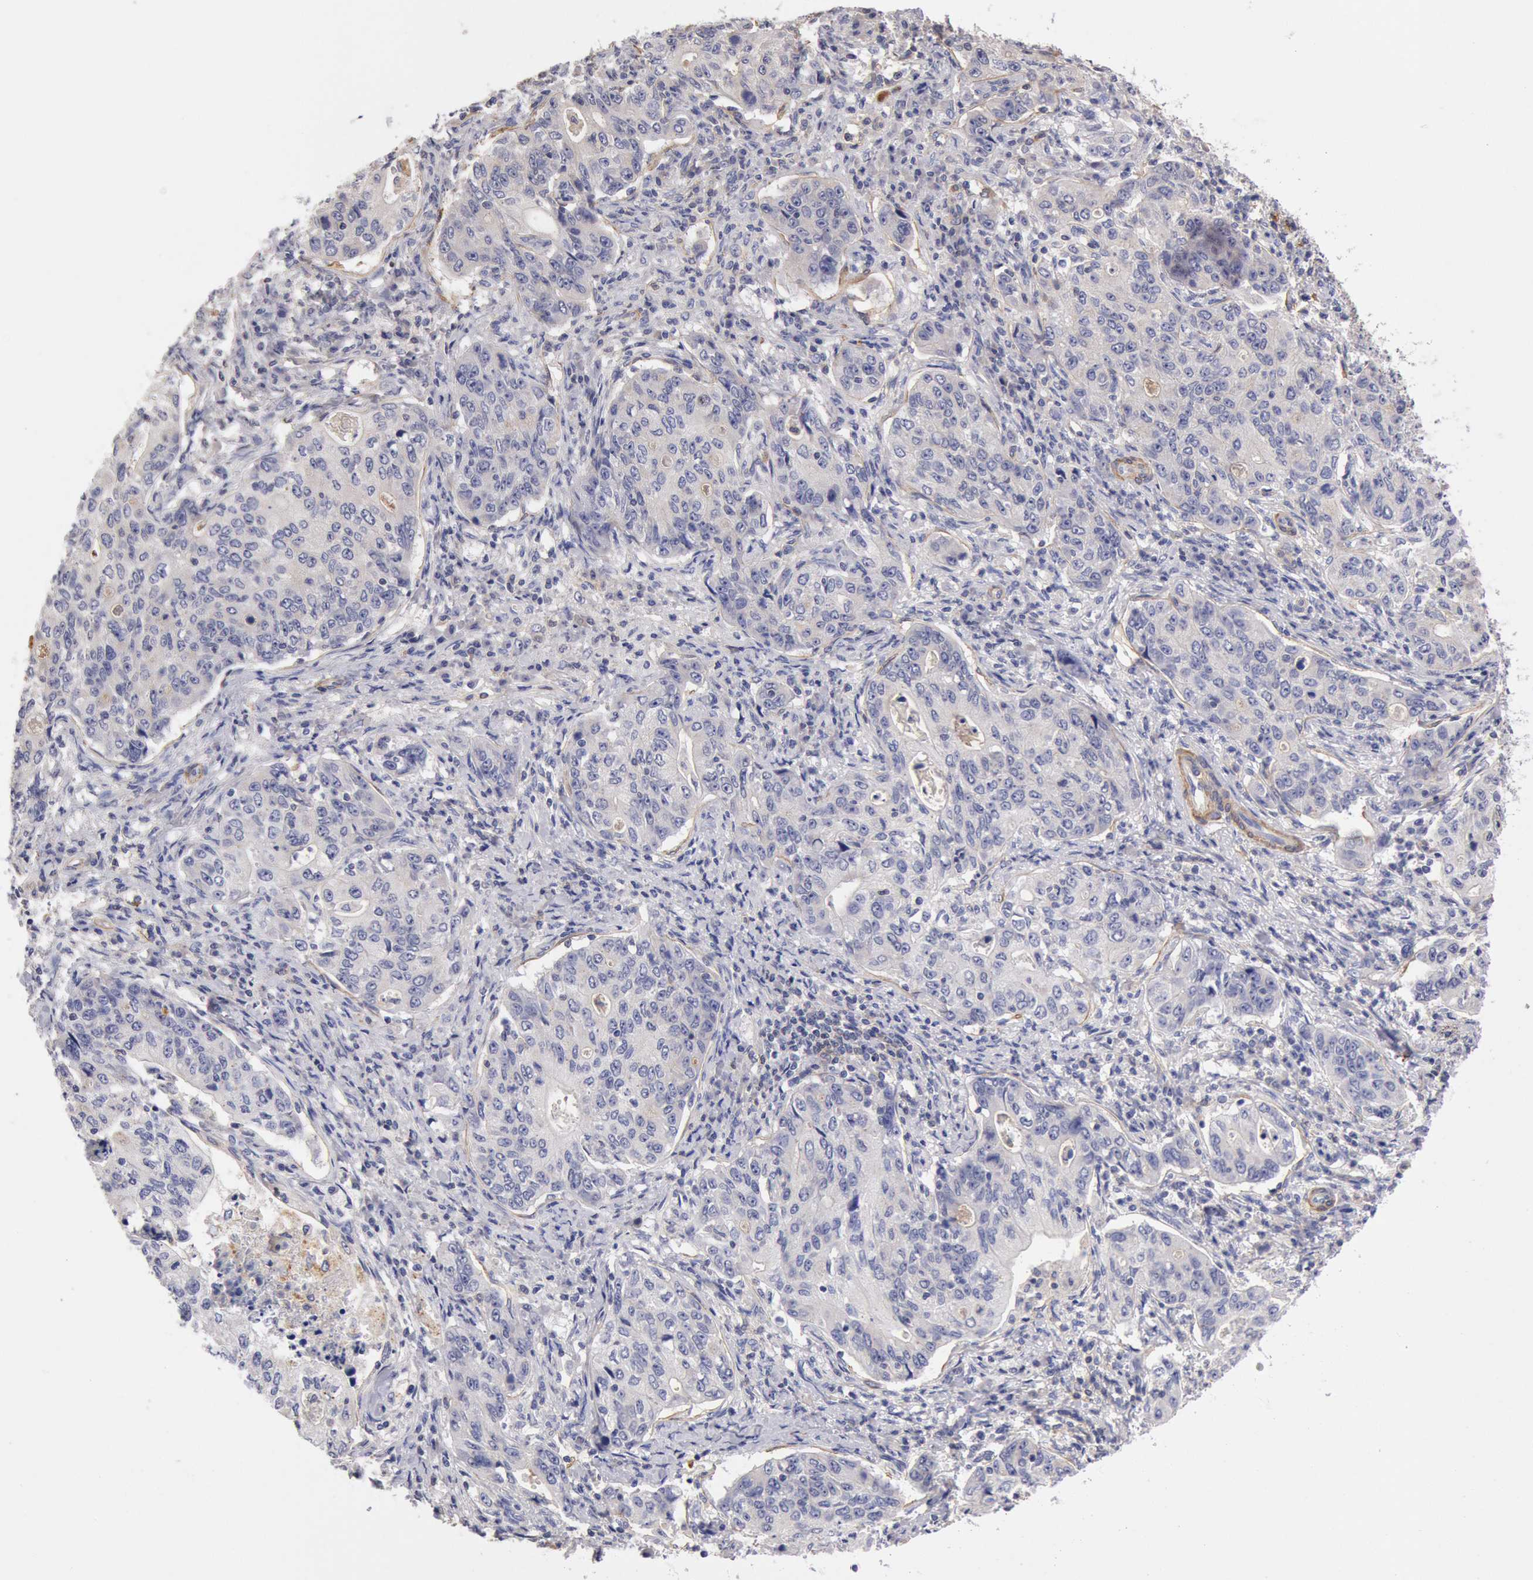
{"staining": {"intensity": "weak", "quantity": "<25%", "location": "cytoplasmic/membranous"}, "tissue": "stomach cancer", "cell_type": "Tumor cells", "image_type": "cancer", "snomed": [{"axis": "morphology", "description": "Adenocarcinoma, NOS"}, {"axis": "topography", "description": "Esophagus"}, {"axis": "topography", "description": "Stomach"}], "caption": "The histopathology image shows no staining of tumor cells in stomach cancer.", "gene": "TMED8", "patient": {"sex": "male", "age": 74}}